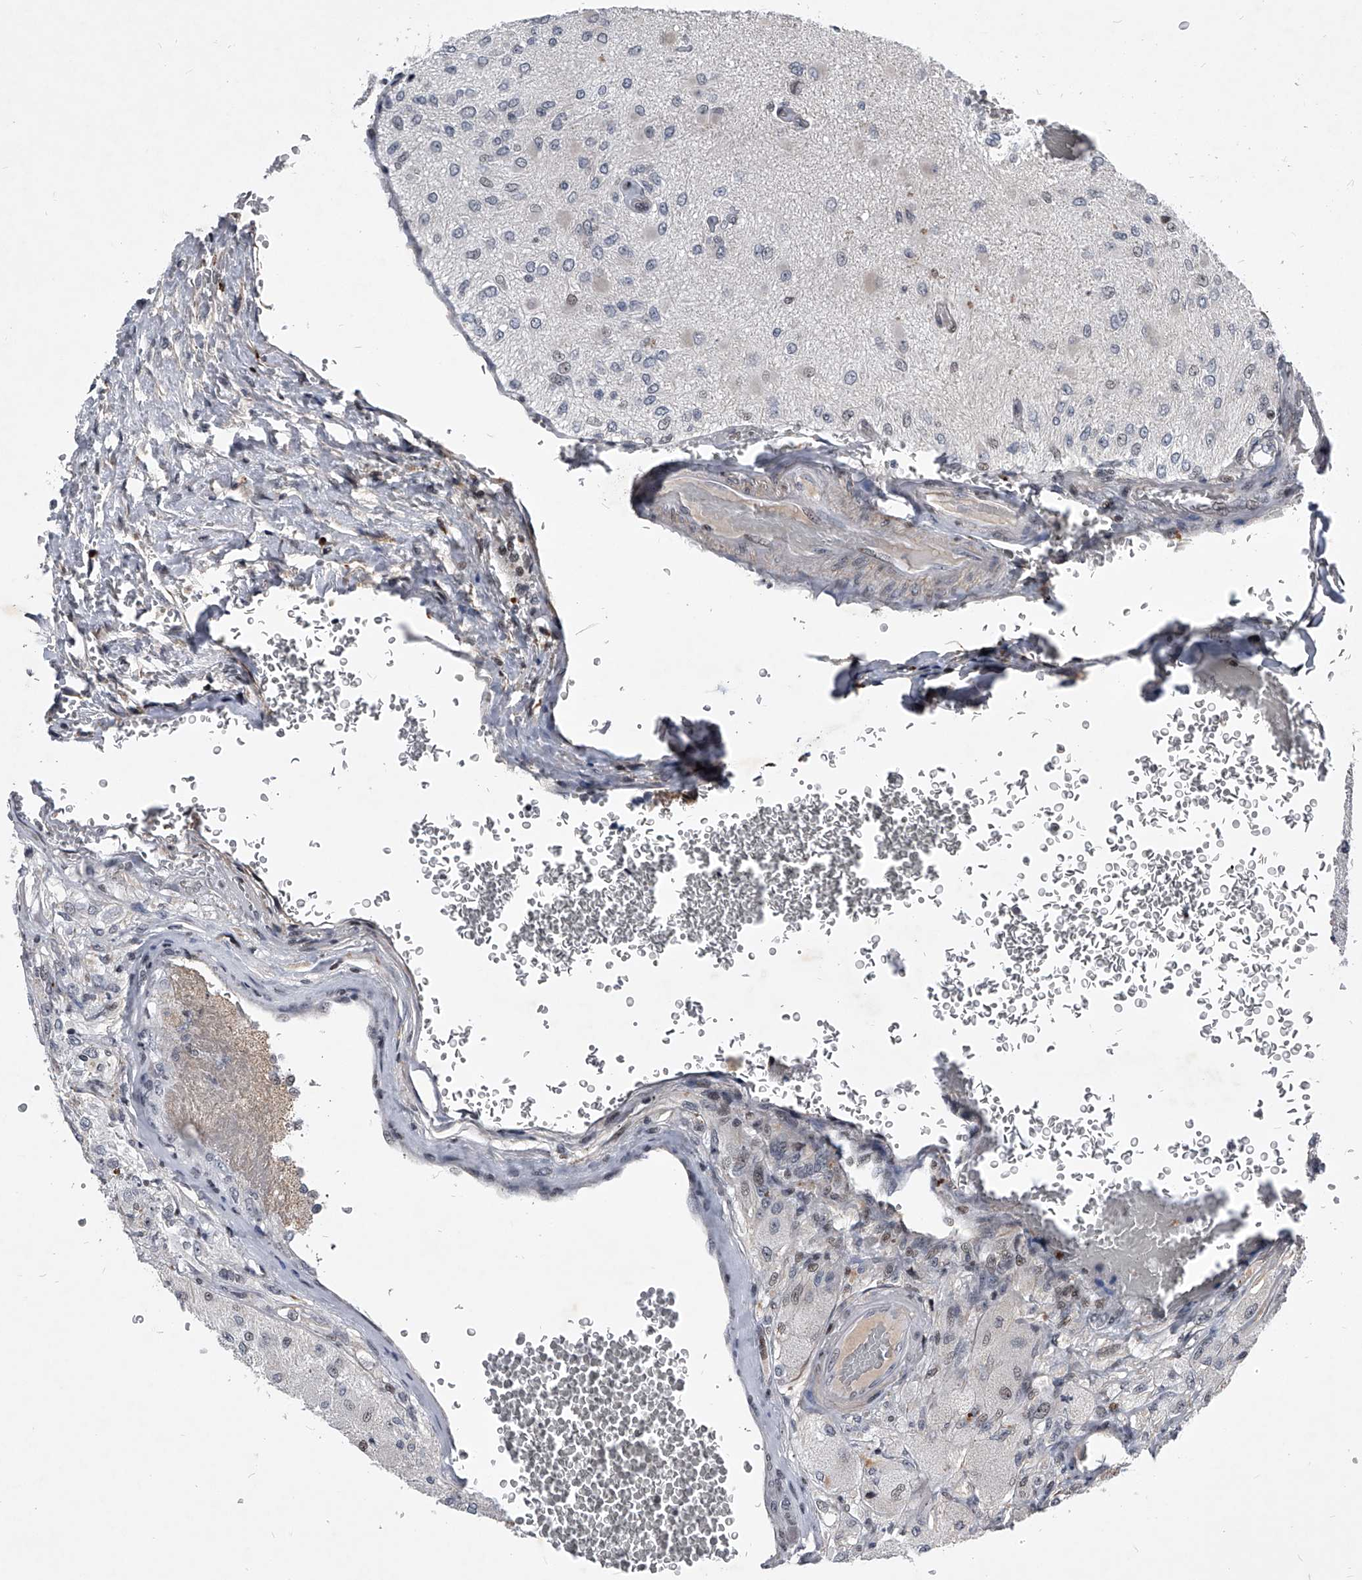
{"staining": {"intensity": "weak", "quantity": "<25%", "location": "nuclear"}, "tissue": "glioma", "cell_type": "Tumor cells", "image_type": "cancer", "snomed": [{"axis": "morphology", "description": "Normal tissue, NOS"}, {"axis": "morphology", "description": "Glioma, malignant, High grade"}, {"axis": "topography", "description": "Cerebral cortex"}], "caption": "Protein analysis of malignant glioma (high-grade) shows no significant positivity in tumor cells. Brightfield microscopy of IHC stained with DAB (brown) and hematoxylin (blue), captured at high magnification.", "gene": "ZNF76", "patient": {"sex": "male", "age": 77}}